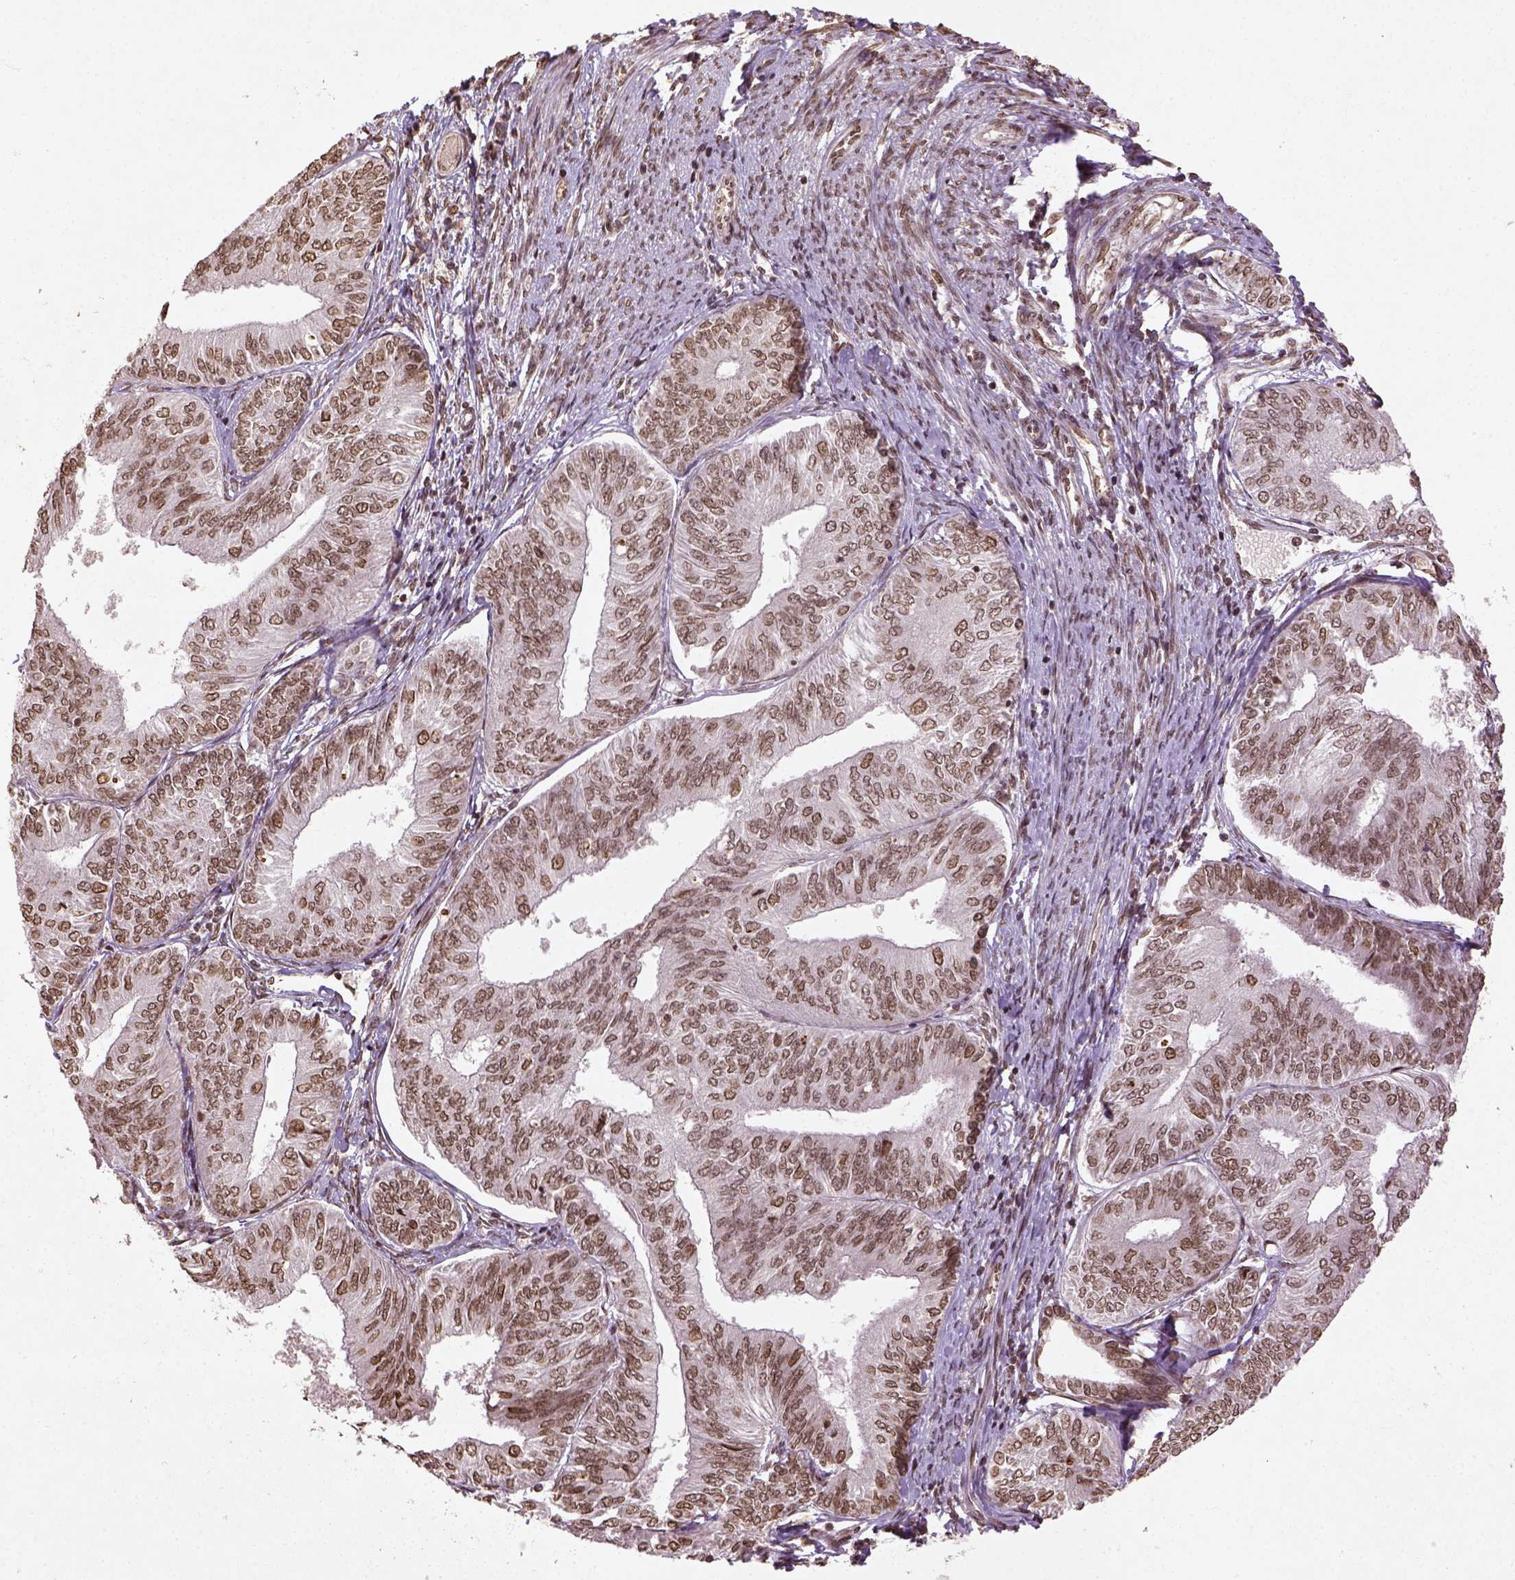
{"staining": {"intensity": "moderate", "quantity": ">75%", "location": "nuclear"}, "tissue": "endometrial cancer", "cell_type": "Tumor cells", "image_type": "cancer", "snomed": [{"axis": "morphology", "description": "Adenocarcinoma, NOS"}, {"axis": "topography", "description": "Endometrium"}], "caption": "Tumor cells display medium levels of moderate nuclear expression in approximately >75% of cells in endometrial cancer (adenocarcinoma). (brown staining indicates protein expression, while blue staining denotes nuclei).", "gene": "BANF1", "patient": {"sex": "female", "age": 58}}